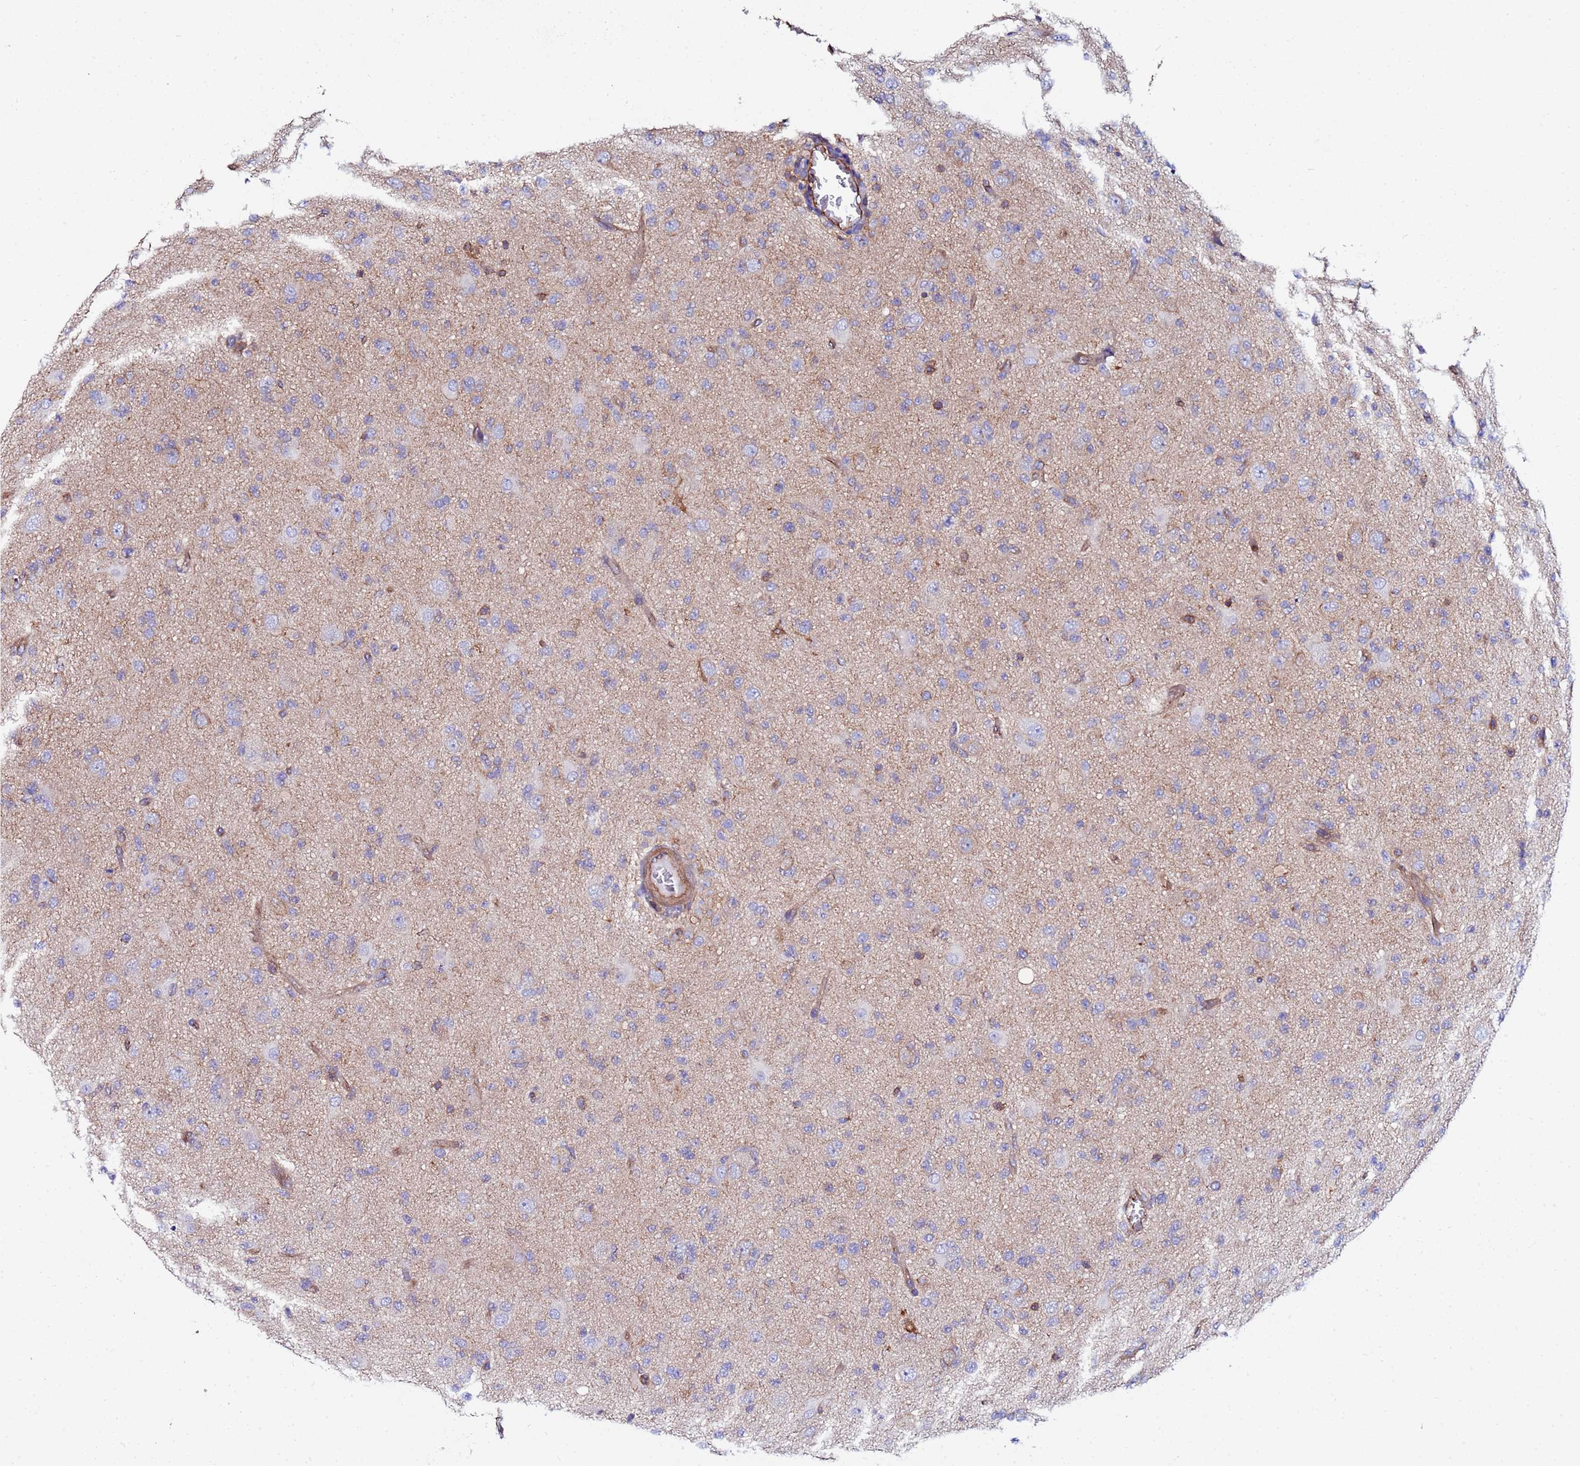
{"staining": {"intensity": "negative", "quantity": "none", "location": "none"}, "tissue": "glioma", "cell_type": "Tumor cells", "image_type": "cancer", "snomed": [{"axis": "morphology", "description": "Glioma, malignant, High grade"}, {"axis": "topography", "description": "Brain"}], "caption": "Tumor cells are negative for protein expression in human malignant glioma (high-grade). (Immunohistochemistry (ihc), brightfield microscopy, high magnification).", "gene": "POTEE", "patient": {"sex": "female", "age": 57}}